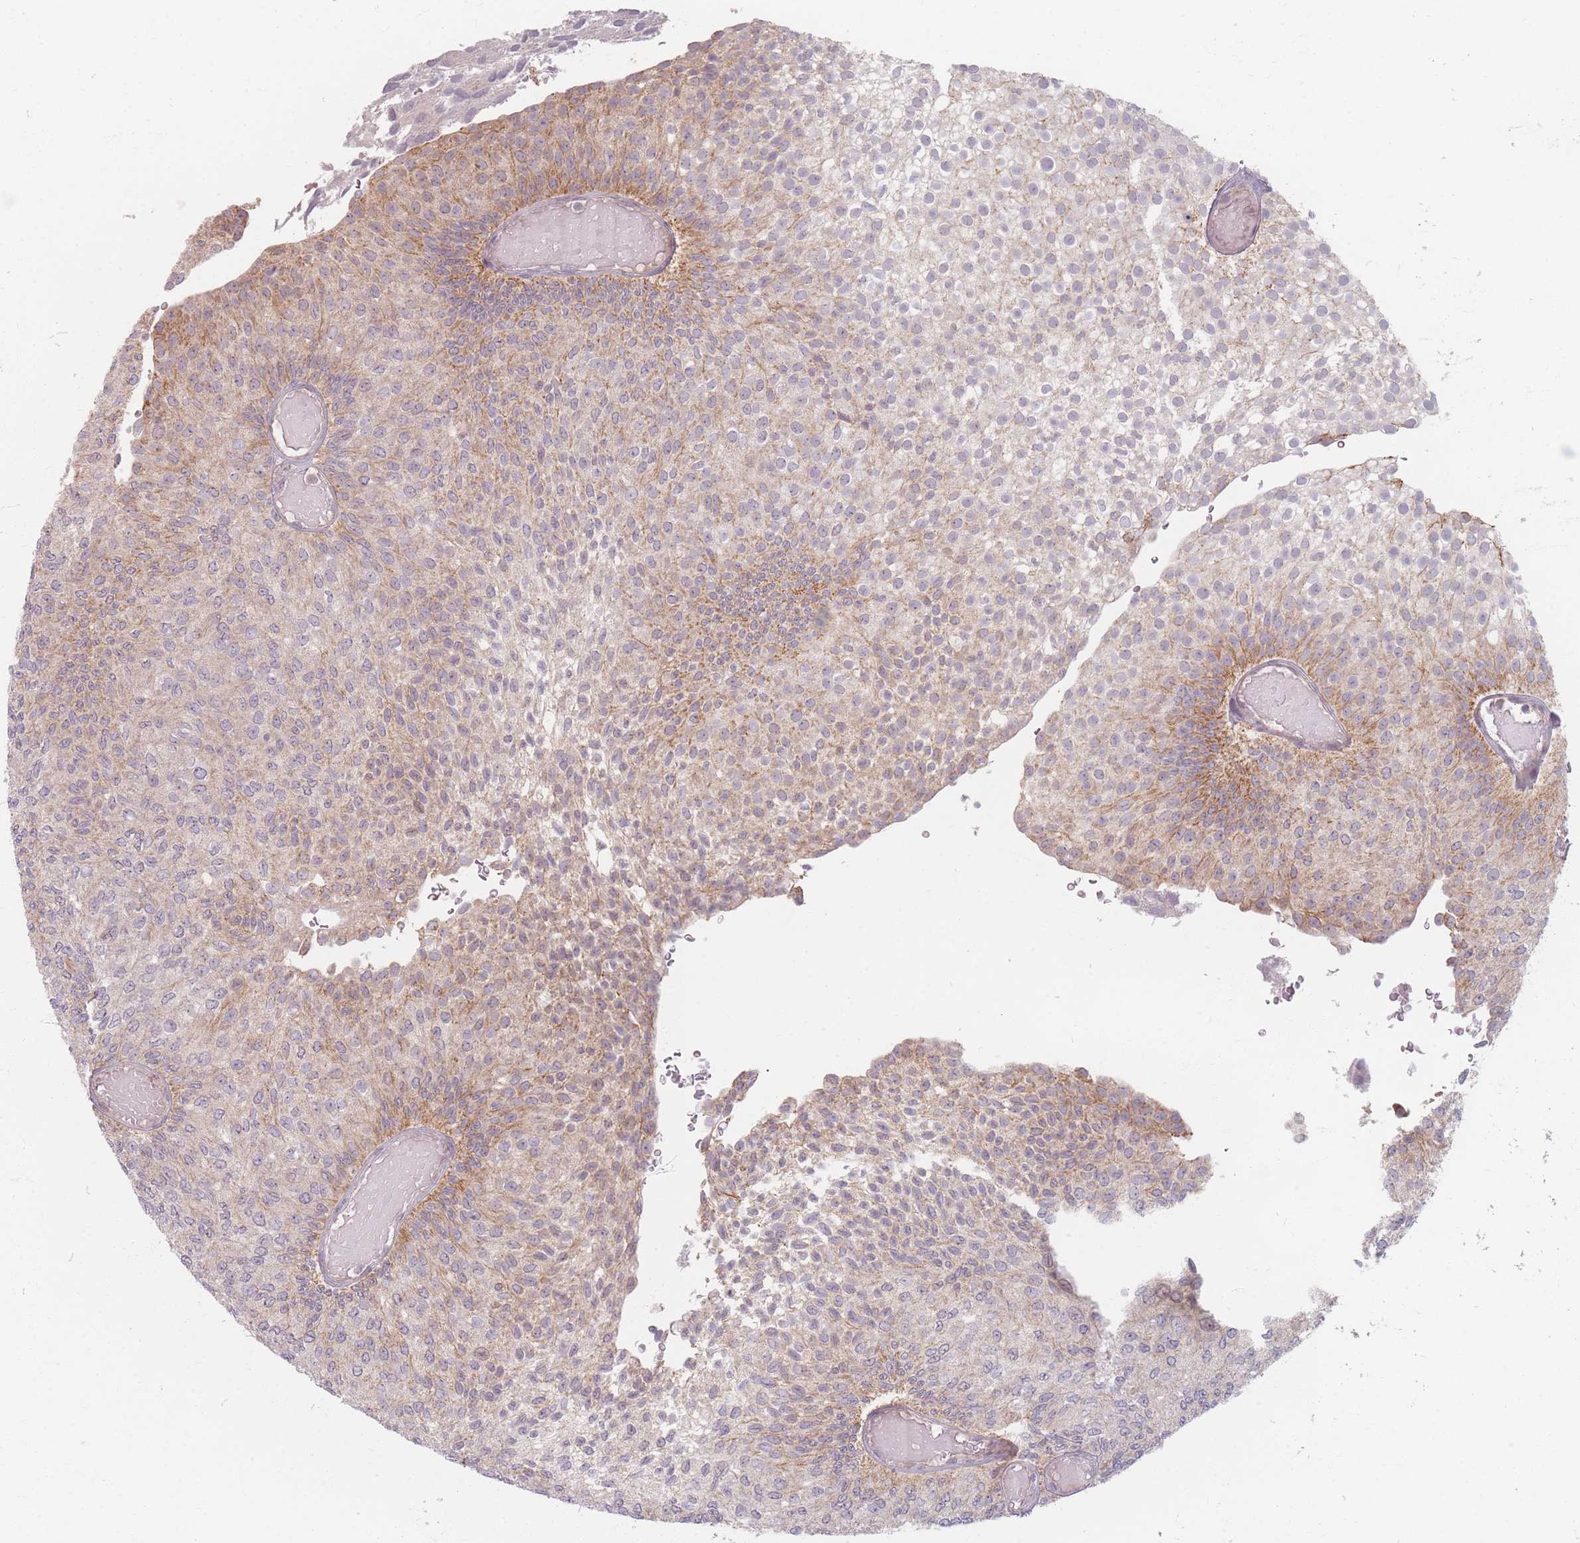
{"staining": {"intensity": "moderate", "quantity": "25%-75%", "location": "cytoplasmic/membranous"}, "tissue": "urothelial cancer", "cell_type": "Tumor cells", "image_type": "cancer", "snomed": [{"axis": "morphology", "description": "Urothelial carcinoma, Low grade"}, {"axis": "topography", "description": "Urinary bladder"}], "caption": "Protein staining by immunohistochemistry (IHC) shows moderate cytoplasmic/membranous staining in approximately 25%-75% of tumor cells in low-grade urothelial carcinoma.", "gene": "GABRA6", "patient": {"sex": "male", "age": 78}}